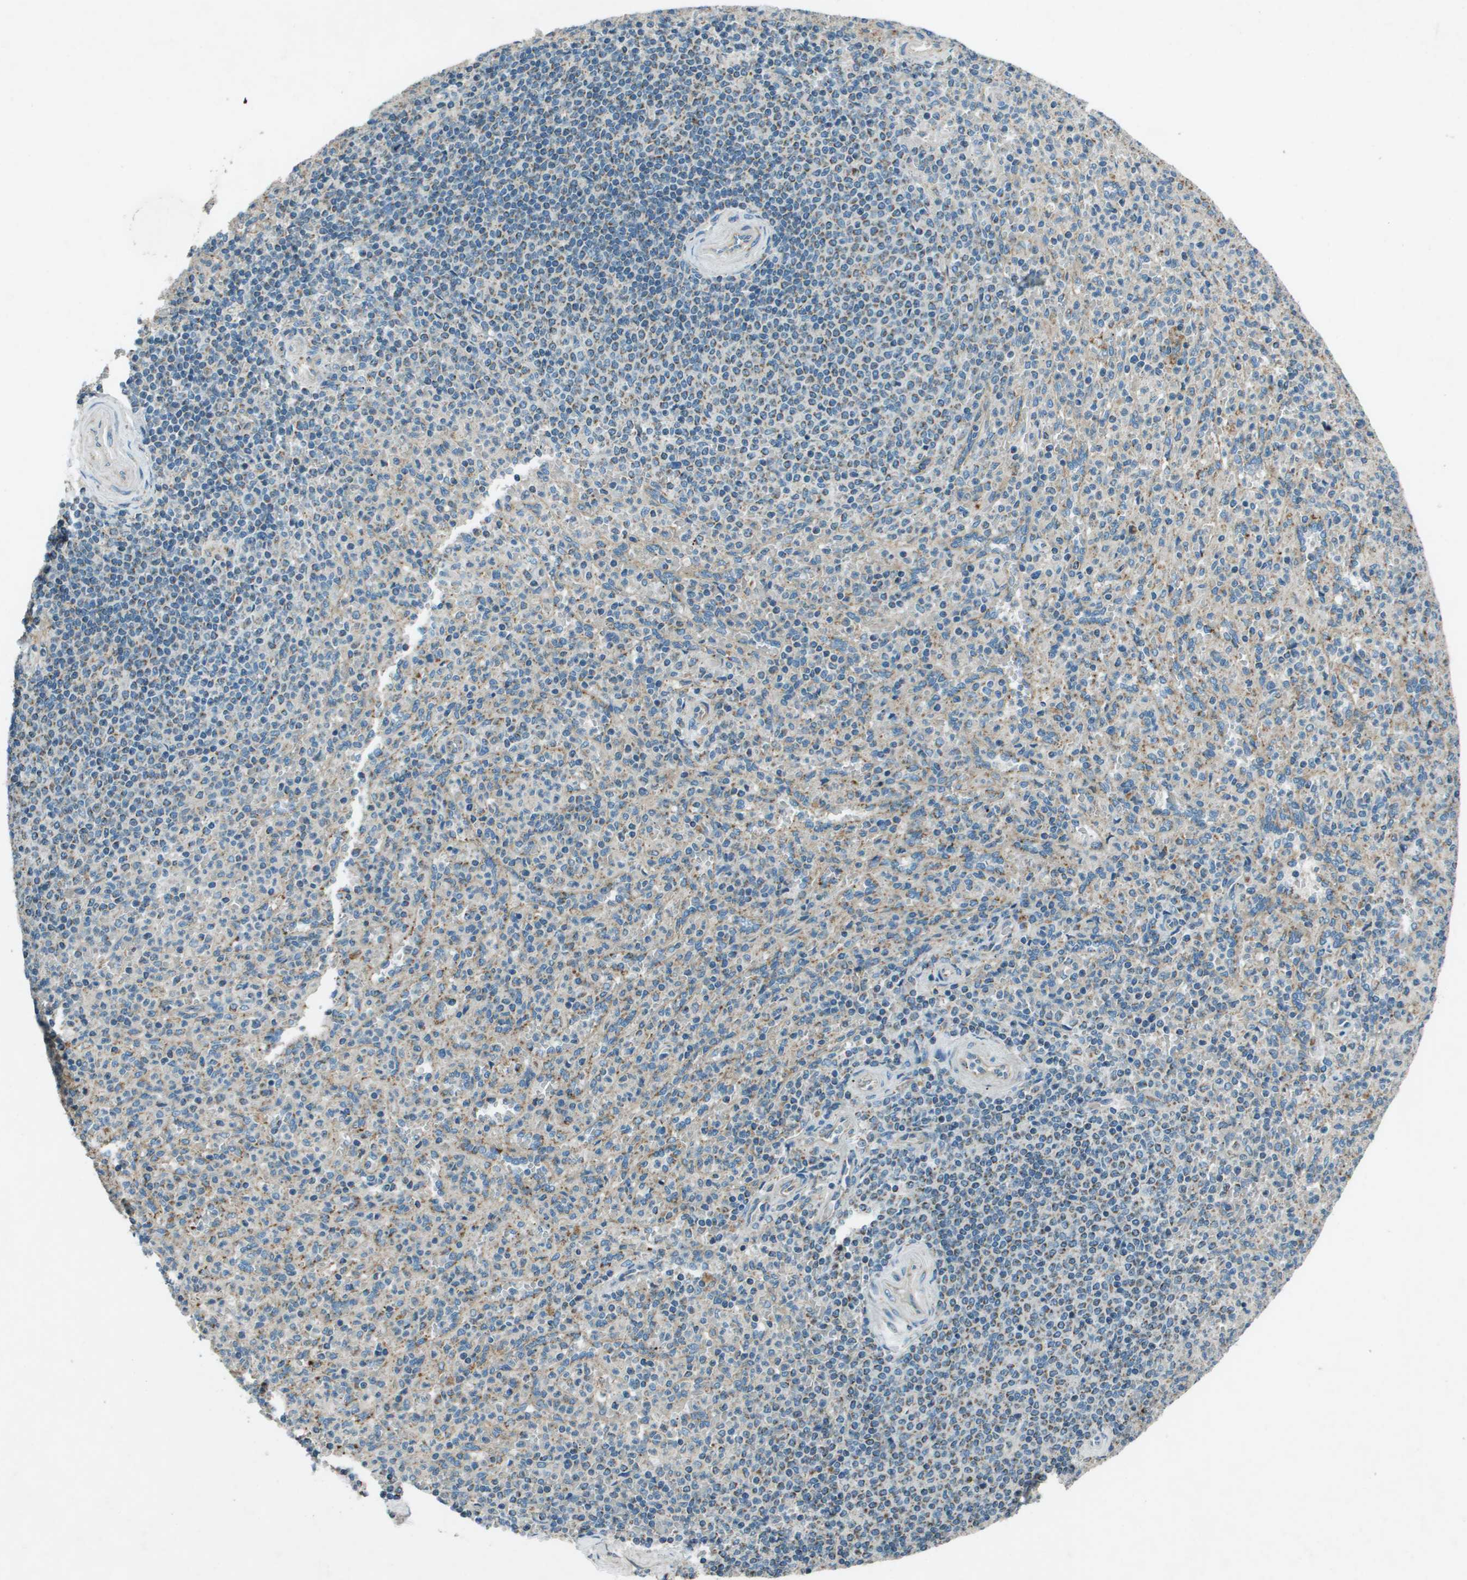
{"staining": {"intensity": "weak", "quantity": "25%-75%", "location": "cytoplasmic/membranous"}, "tissue": "spleen", "cell_type": "Cells in red pulp", "image_type": "normal", "snomed": [{"axis": "morphology", "description": "Normal tissue, NOS"}, {"axis": "topography", "description": "Spleen"}], "caption": "Immunohistochemical staining of benign spleen shows low levels of weak cytoplasmic/membranous expression in about 25%-75% of cells in red pulp. (DAB = brown stain, brightfield microscopy at high magnification).", "gene": "MIGA1", "patient": {"sex": "male", "age": 36}}